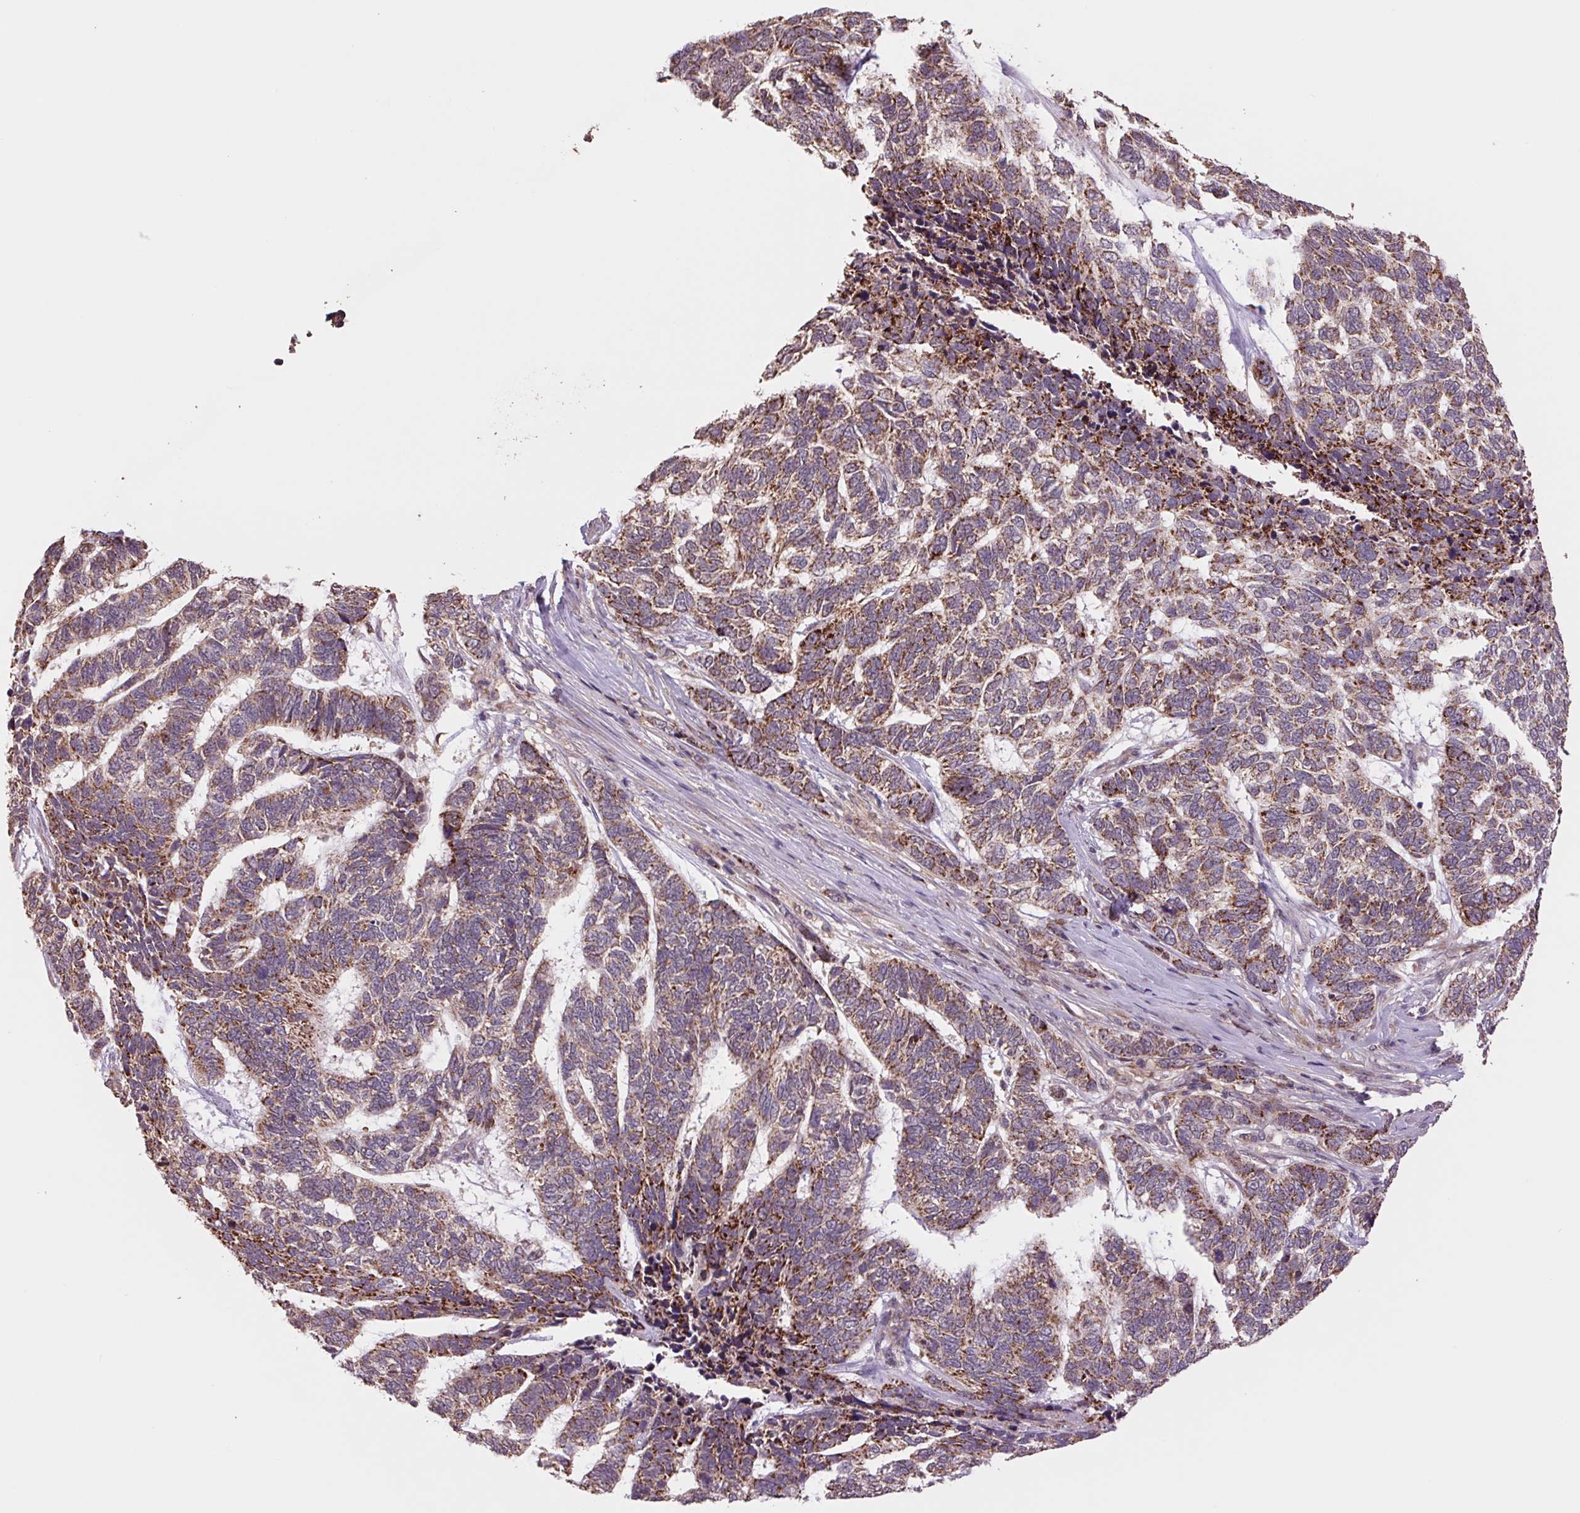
{"staining": {"intensity": "moderate", "quantity": ">75%", "location": "cytoplasmic/membranous"}, "tissue": "skin cancer", "cell_type": "Tumor cells", "image_type": "cancer", "snomed": [{"axis": "morphology", "description": "Basal cell carcinoma"}, {"axis": "topography", "description": "Skin"}], "caption": "Brown immunohistochemical staining in human basal cell carcinoma (skin) demonstrates moderate cytoplasmic/membranous staining in about >75% of tumor cells.", "gene": "TMEM160", "patient": {"sex": "female", "age": 65}}